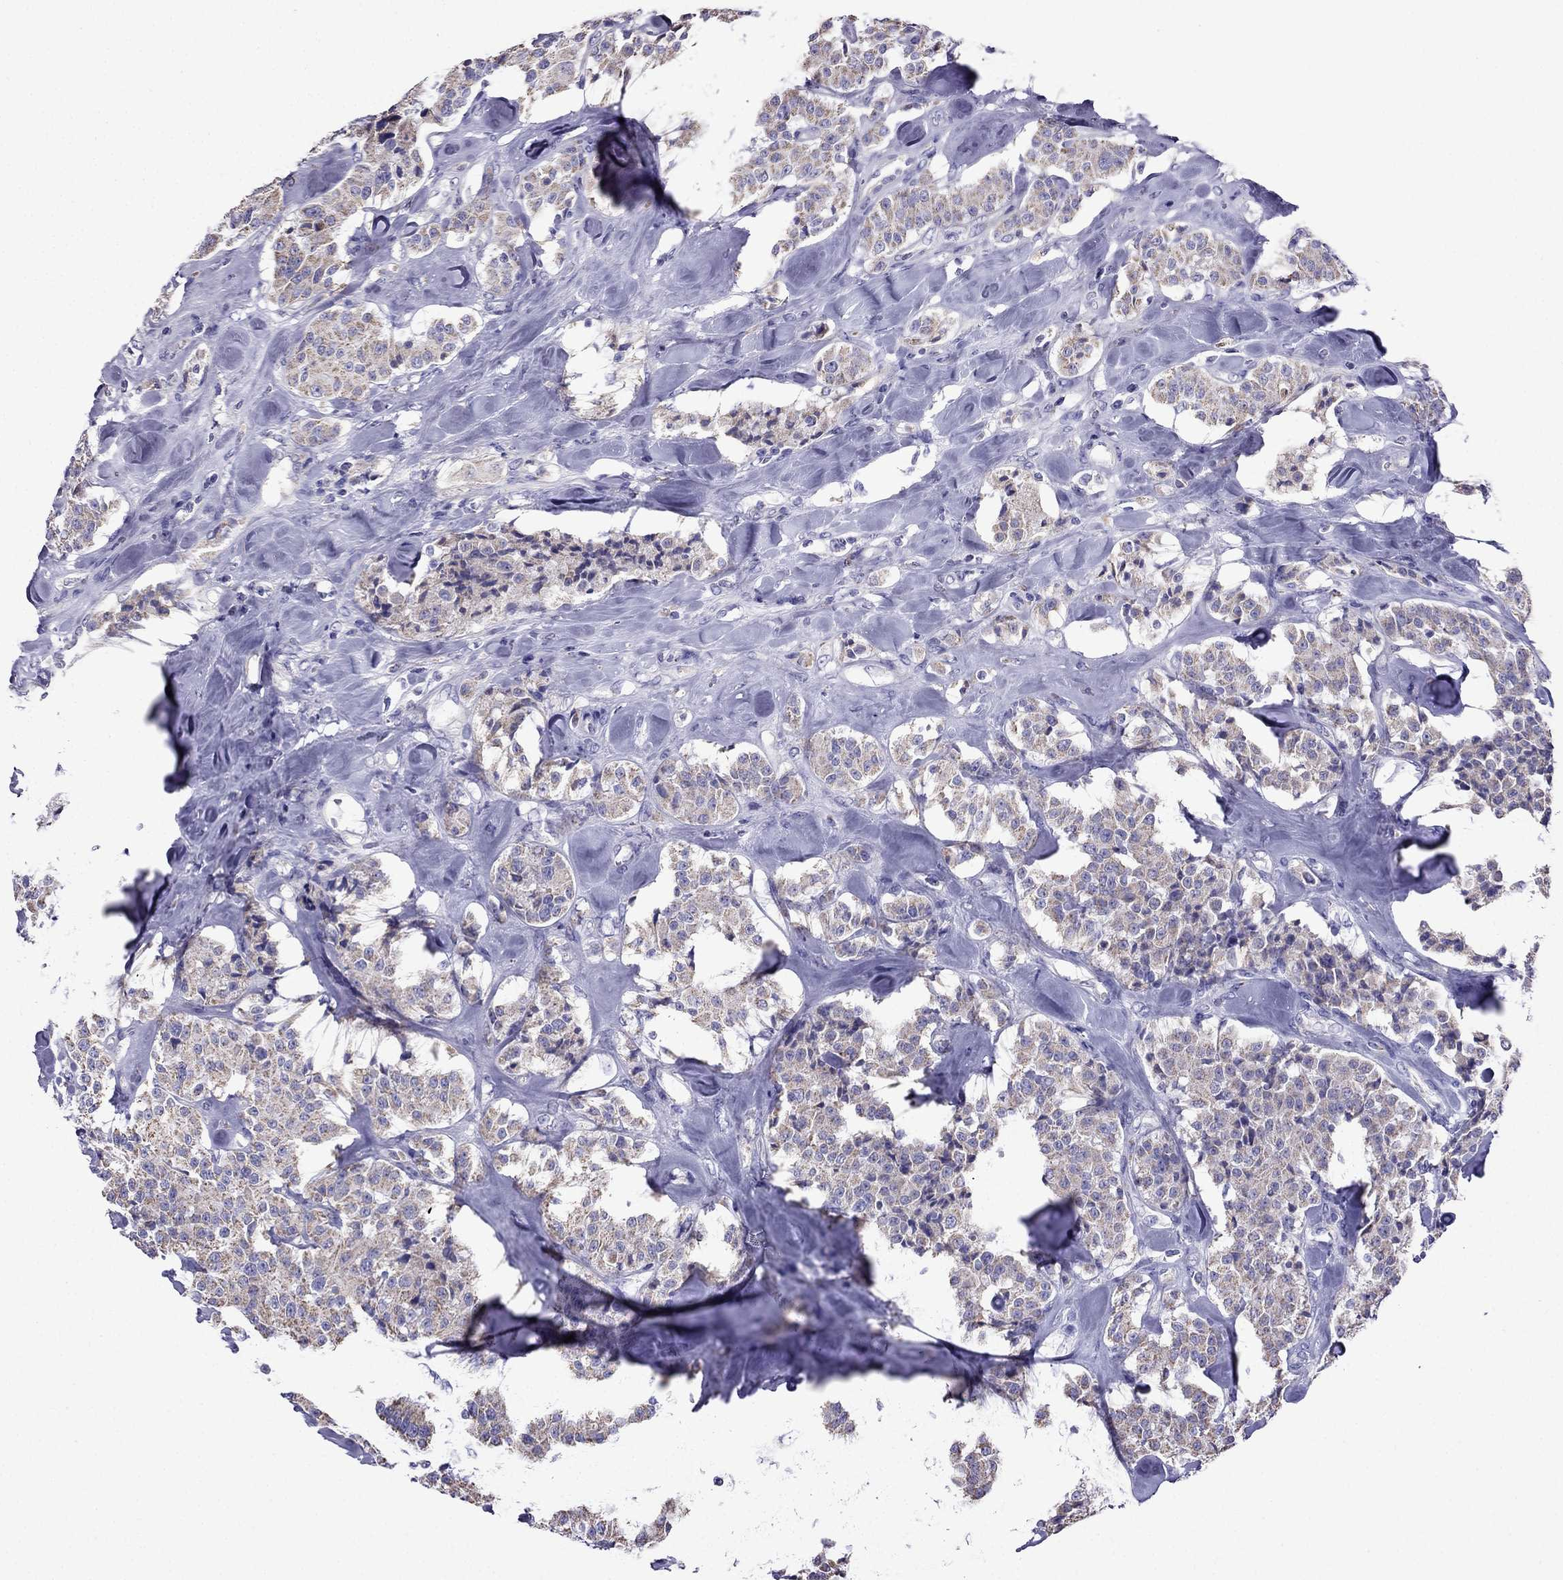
{"staining": {"intensity": "weak", "quantity": ">75%", "location": "cytoplasmic/membranous"}, "tissue": "carcinoid", "cell_type": "Tumor cells", "image_type": "cancer", "snomed": [{"axis": "morphology", "description": "Carcinoid, malignant, NOS"}, {"axis": "topography", "description": "Pancreas"}], "caption": "This is an image of IHC staining of carcinoid, which shows weak staining in the cytoplasmic/membranous of tumor cells.", "gene": "DSC1", "patient": {"sex": "male", "age": 41}}